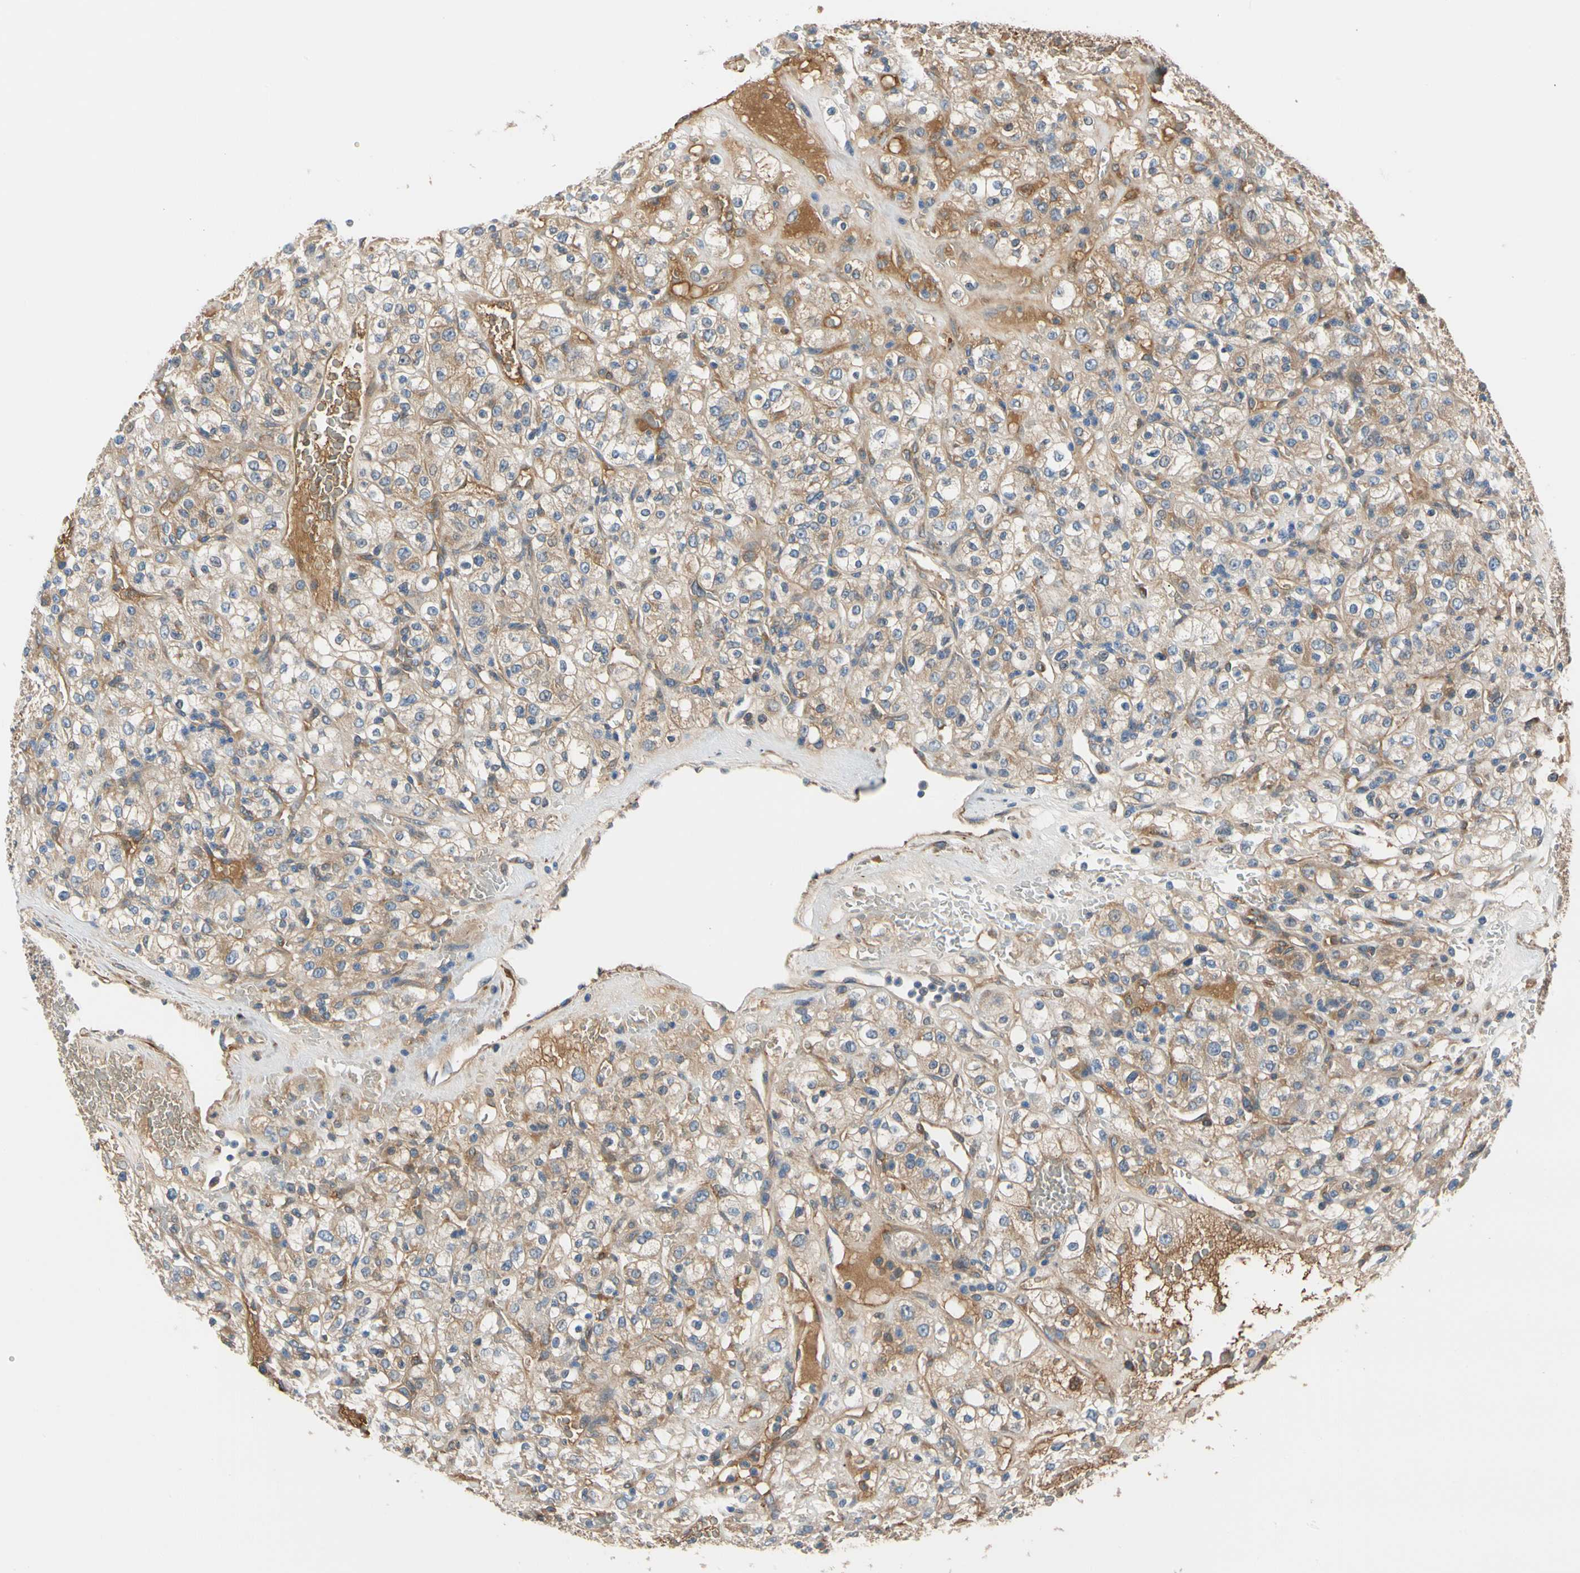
{"staining": {"intensity": "moderate", "quantity": "25%-75%", "location": "cytoplasmic/membranous"}, "tissue": "renal cancer", "cell_type": "Tumor cells", "image_type": "cancer", "snomed": [{"axis": "morphology", "description": "Normal tissue, NOS"}, {"axis": "morphology", "description": "Adenocarcinoma, NOS"}, {"axis": "topography", "description": "Kidney"}], "caption": "Tumor cells demonstrate medium levels of moderate cytoplasmic/membranous staining in approximately 25%-75% of cells in human adenocarcinoma (renal).", "gene": "ENTREP3", "patient": {"sex": "female", "age": 72}}